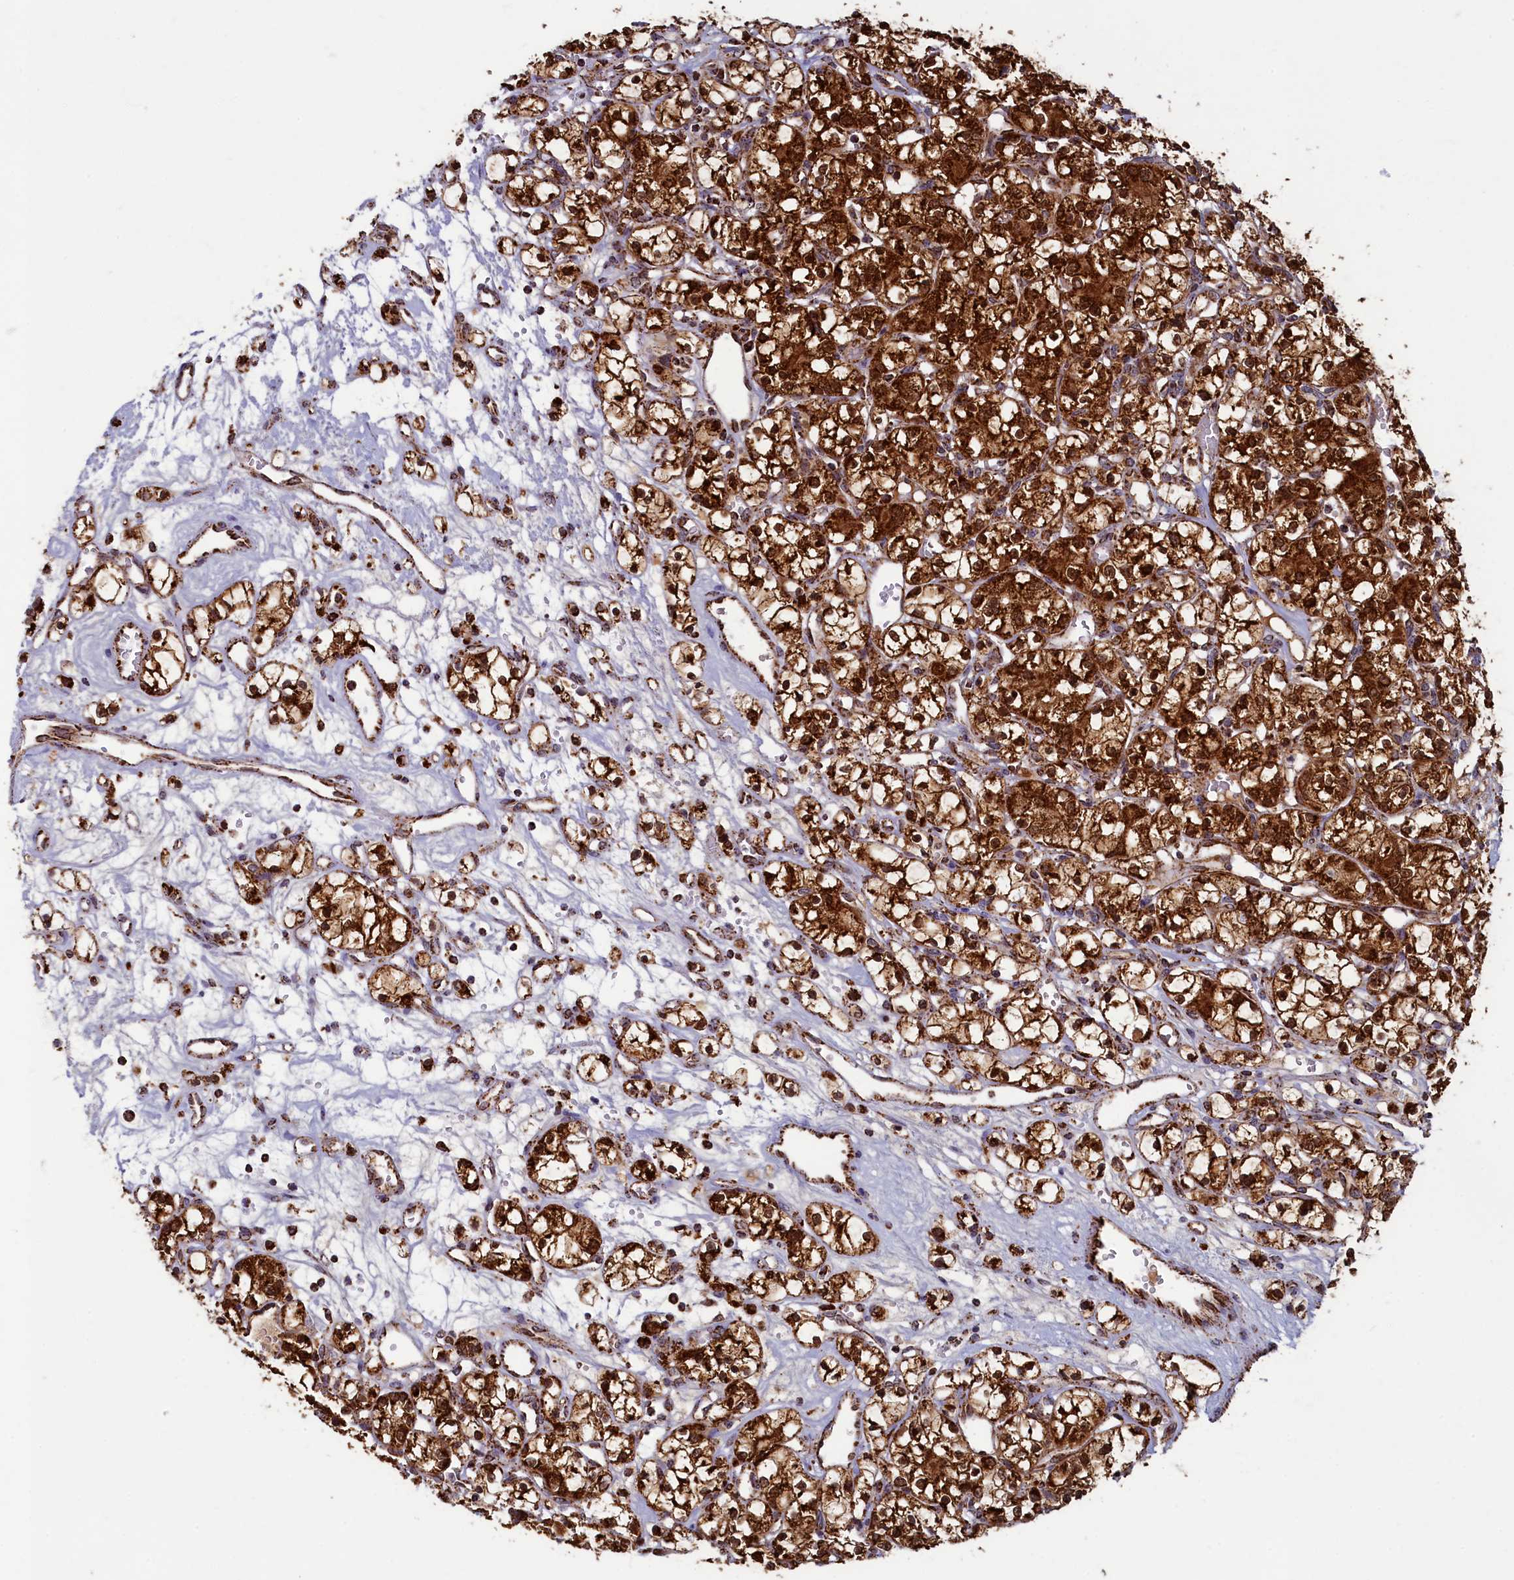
{"staining": {"intensity": "strong", "quantity": ">75%", "location": "cytoplasmic/membranous"}, "tissue": "renal cancer", "cell_type": "Tumor cells", "image_type": "cancer", "snomed": [{"axis": "morphology", "description": "Adenocarcinoma, NOS"}, {"axis": "topography", "description": "Kidney"}], "caption": "Renal cancer stained for a protein shows strong cytoplasmic/membranous positivity in tumor cells. (Brightfield microscopy of DAB IHC at high magnification).", "gene": "SPR", "patient": {"sex": "female", "age": 59}}